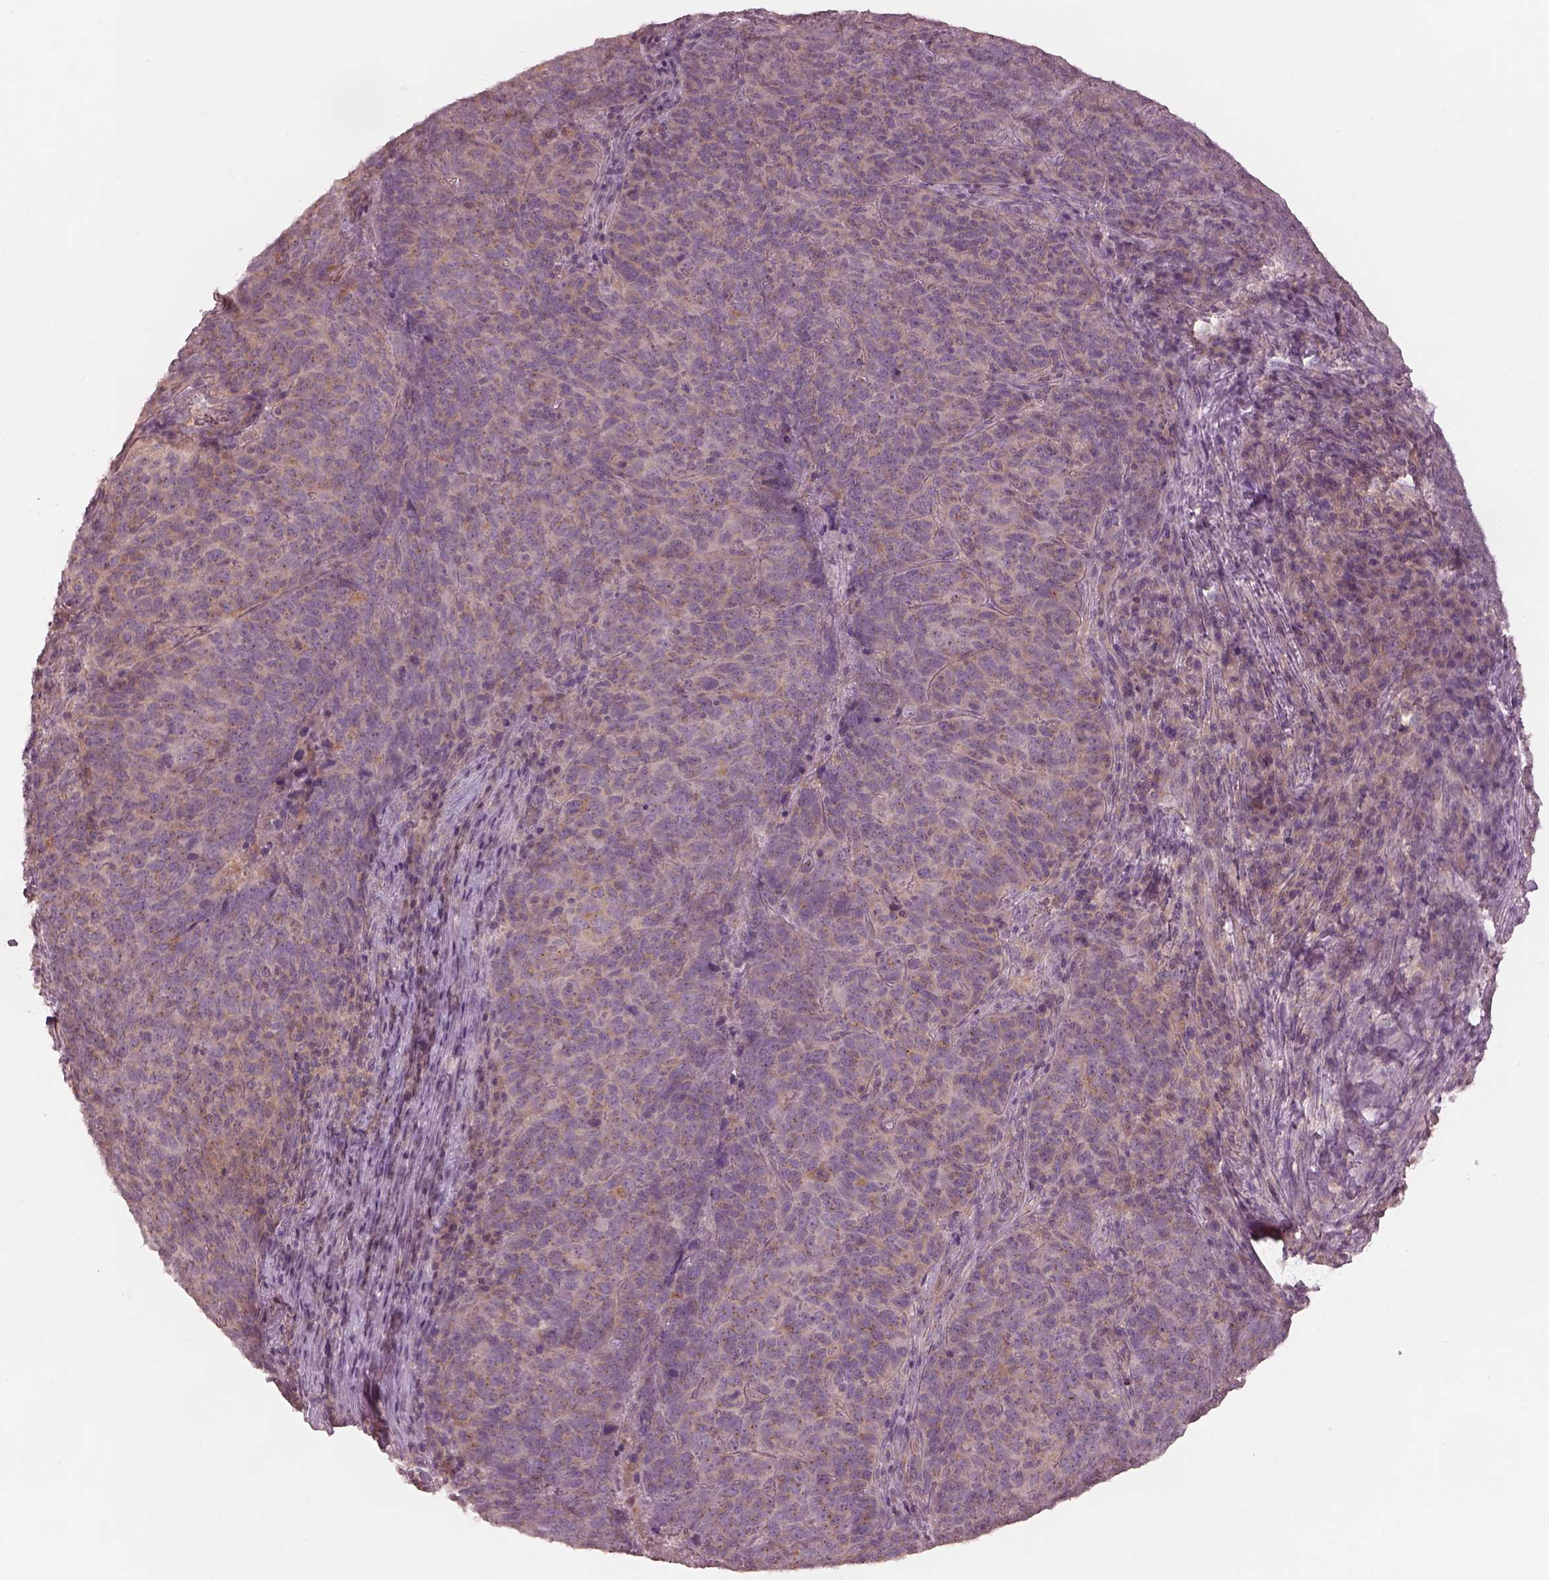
{"staining": {"intensity": "weak", "quantity": ">75%", "location": "cytoplasmic/membranous"}, "tissue": "skin cancer", "cell_type": "Tumor cells", "image_type": "cancer", "snomed": [{"axis": "morphology", "description": "Squamous cell carcinoma, NOS"}, {"axis": "topography", "description": "Skin"}, {"axis": "topography", "description": "Anal"}], "caption": "High-magnification brightfield microscopy of skin squamous cell carcinoma stained with DAB (3,3'-diaminobenzidine) (brown) and counterstained with hematoxylin (blue). tumor cells exhibit weak cytoplasmic/membranous positivity is seen in approximately>75% of cells.", "gene": "PRKACG", "patient": {"sex": "female", "age": 51}}